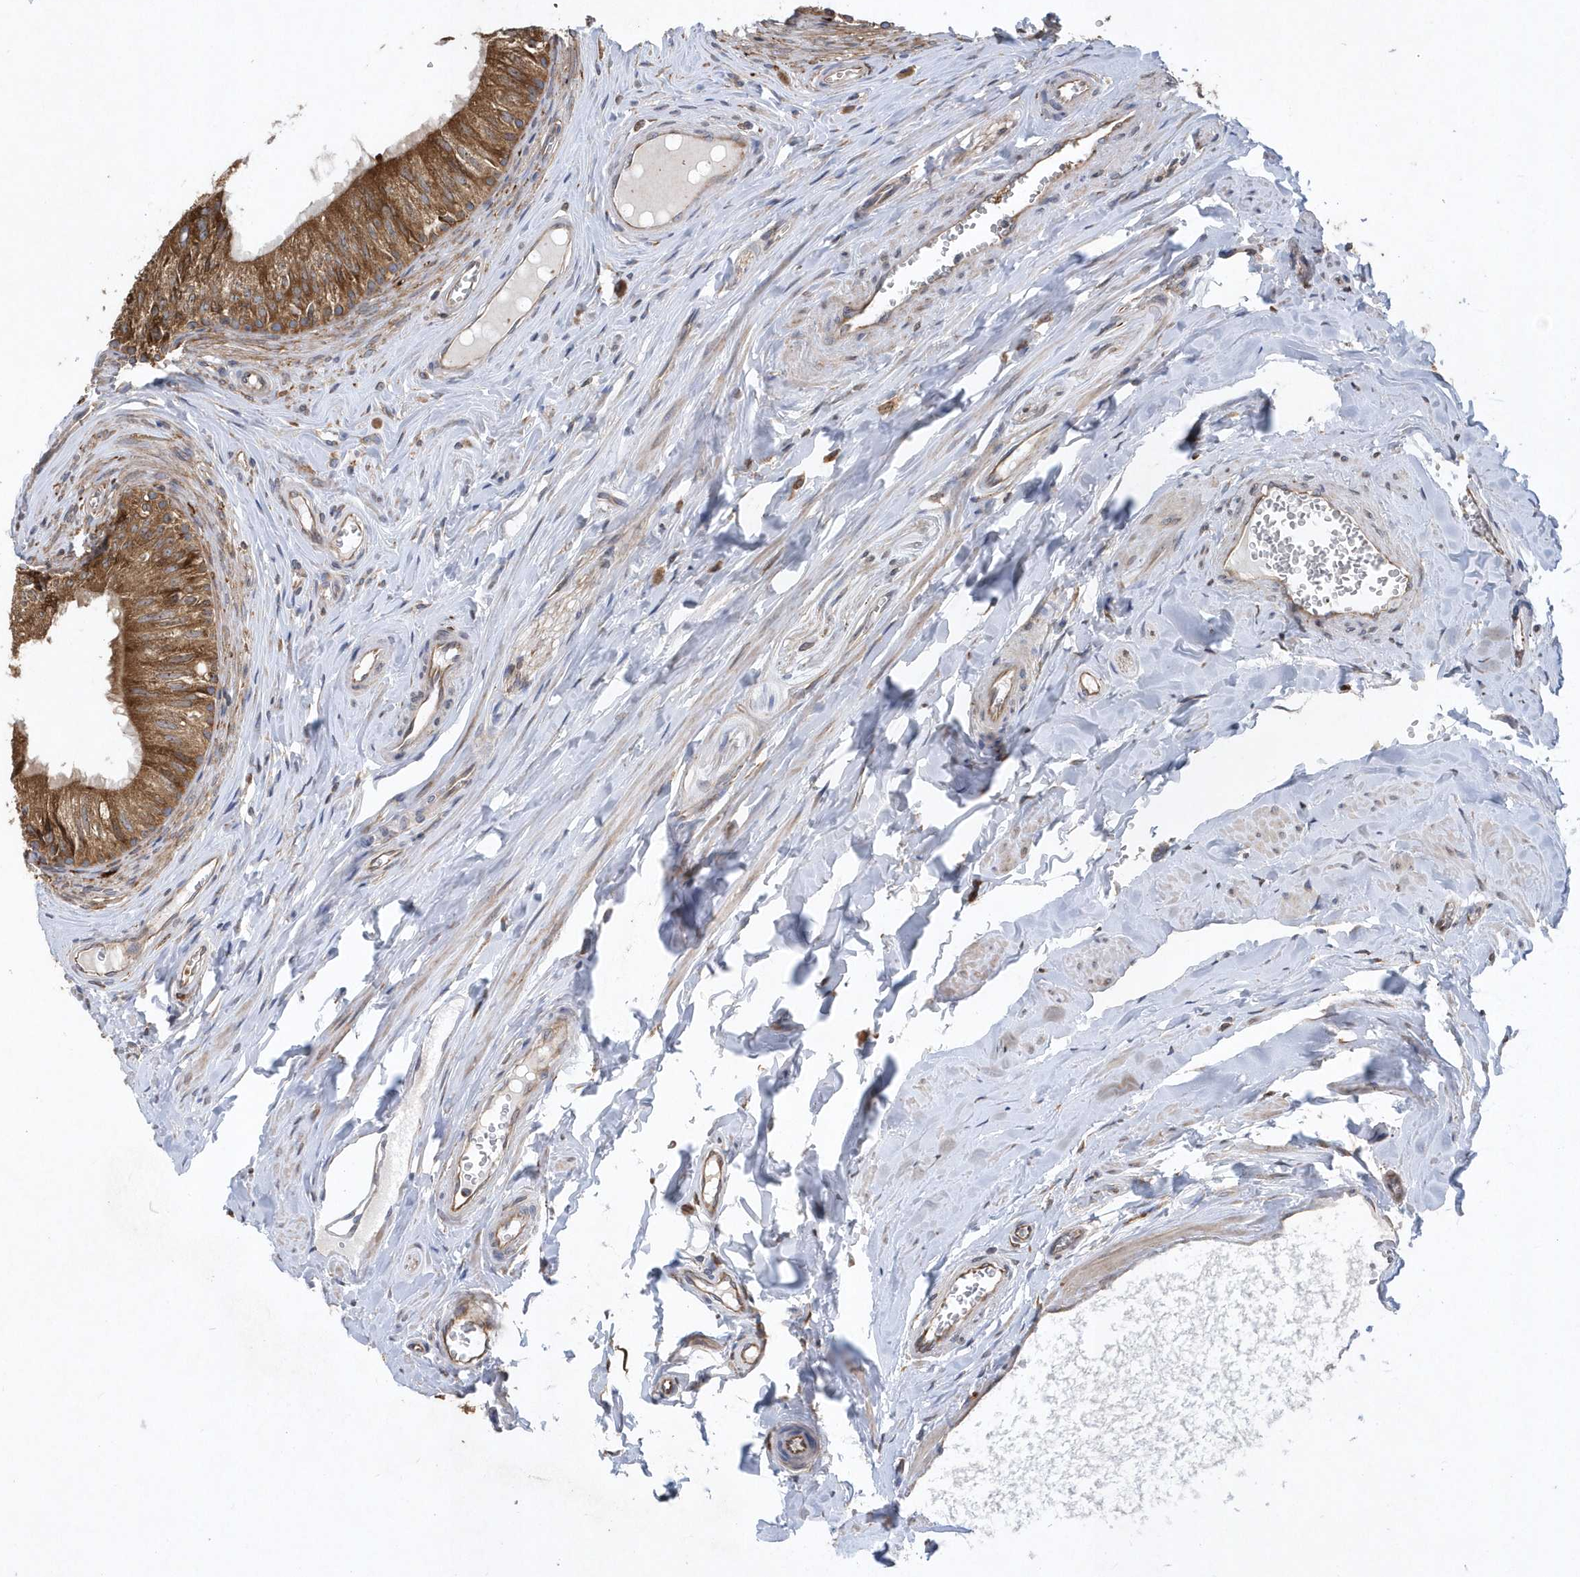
{"staining": {"intensity": "strong", "quantity": ">75%", "location": "cytoplasmic/membranous"}, "tissue": "epididymis", "cell_type": "Glandular cells", "image_type": "normal", "snomed": [{"axis": "morphology", "description": "Normal tissue, NOS"}, {"axis": "topography", "description": "Epididymis"}], "caption": "Protein analysis of unremarkable epididymis displays strong cytoplasmic/membranous staining in about >75% of glandular cells.", "gene": "VAMP7", "patient": {"sex": "male", "age": 46}}